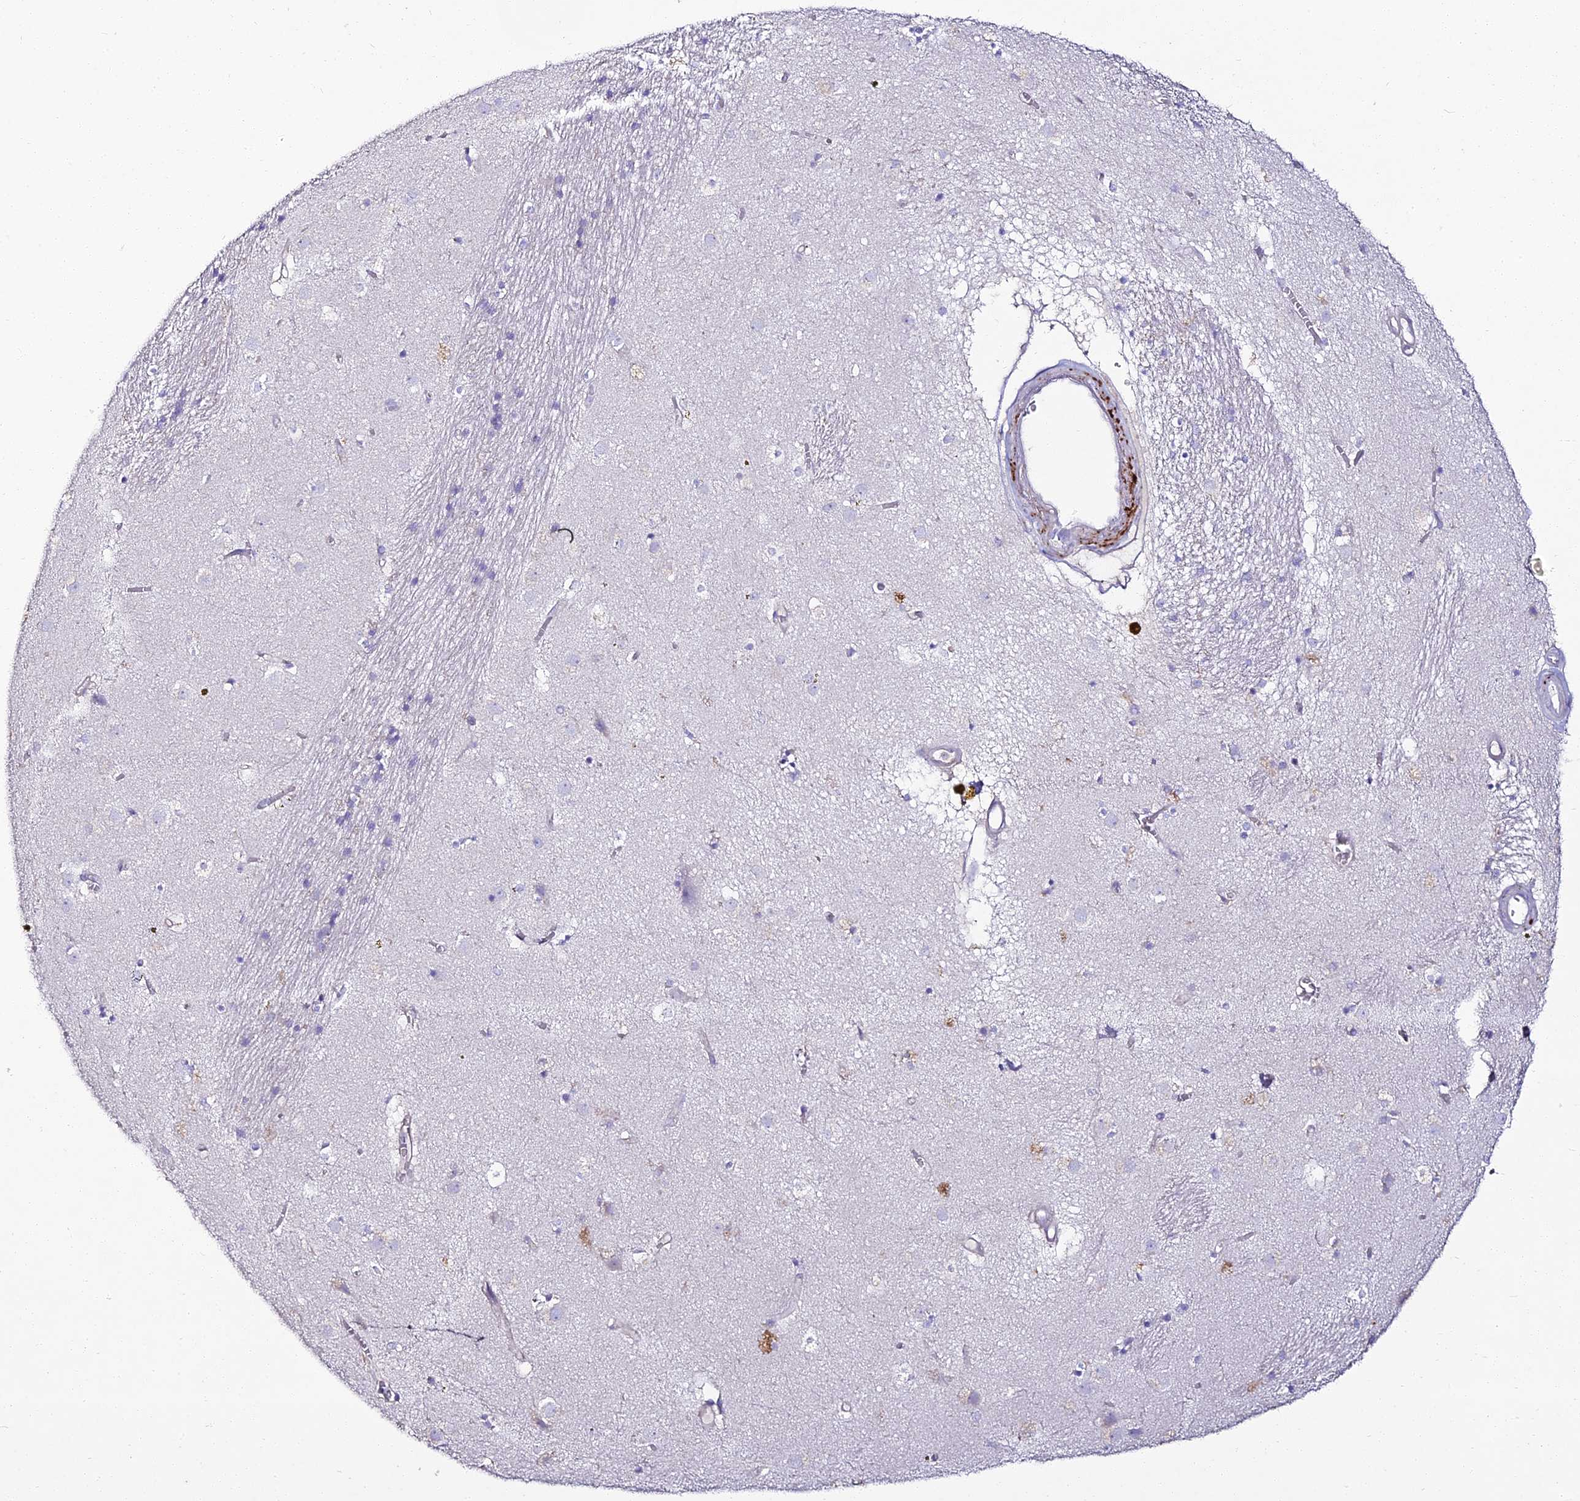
{"staining": {"intensity": "negative", "quantity": "none", "location": "none"}, "tissue": "caudate", "cell_type": "Glial cells", "image_type": "normal", "snomed": [{"axis": "morphology", "description": "Normal tissue, NOS"}, {"axis": "topography", "description": "Lateral ventricle wall"}], "caption": "The immunohistochemistry micrograph has no significant expression in glial cells of caudate. (DAB (3,3'-diaminobenzidine) immunohistochemistry (IHC) visualized using brightfield microscopy, high magnification).", "gene": "ALPG", "patient": {"sex": "male", "age": 70}}